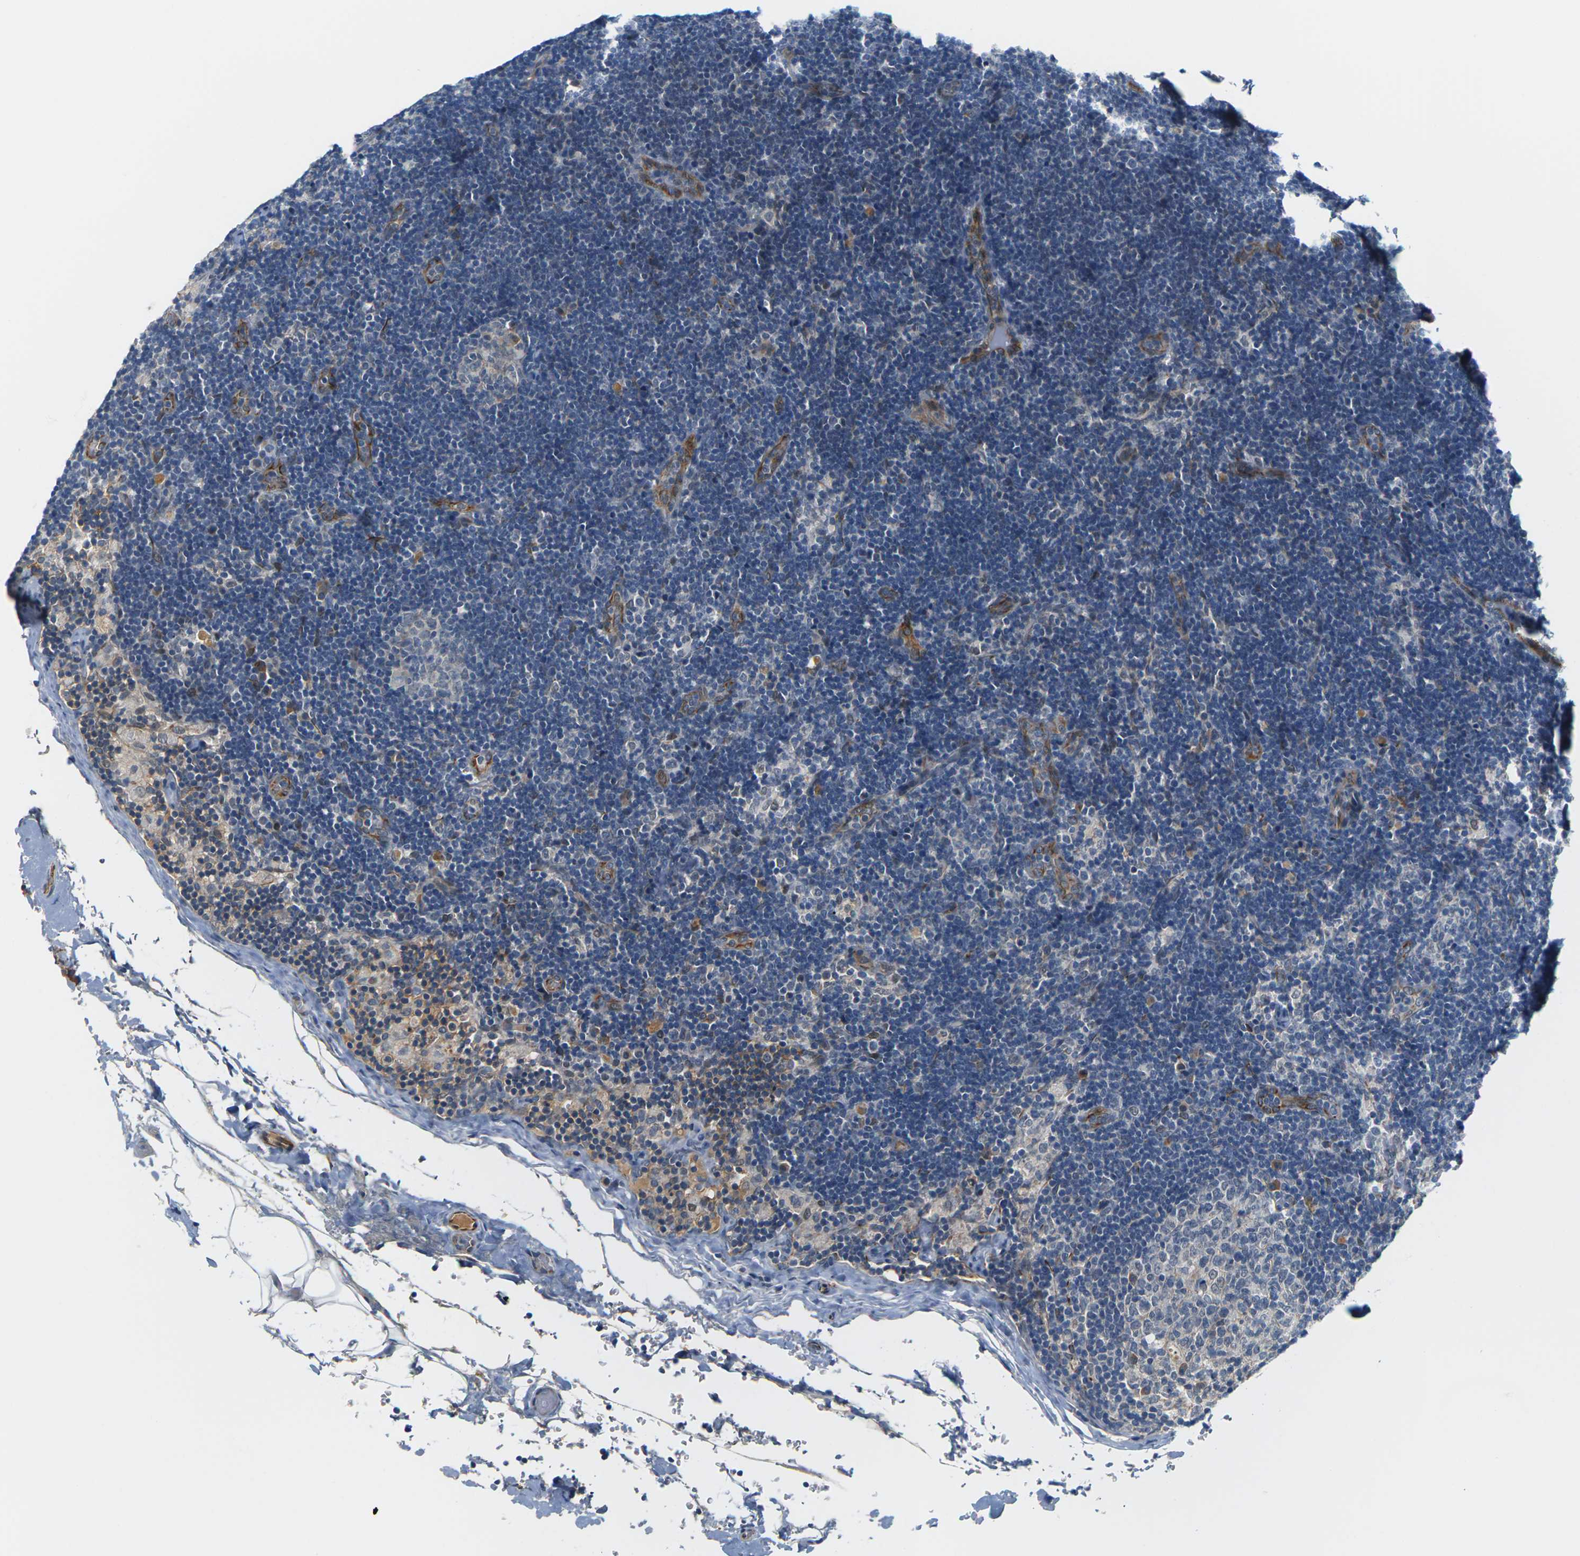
{"staining": {"intensity": "weak", "quantity": "<25%", "location": "nuclear"}, "tissue": "lymph node", "cell_type": "Germinal center cells", "image_type": "normal", "snomed": [{"axis": "morphology", "description": "Normal tissue, NOS"}, {"axis": "topography", "description": "Lymph node"}], "caption": "A high-resolution micrograph shows immunohistochemistry staining of benign lymph node, which displays no significant expression in germinal center cells. The staining is performed using DAB brown chromogen with nuclei counter-stained in using hematoxylin.", "gene": "PKP2", "patient": {"sex": "female", "age": 14}}